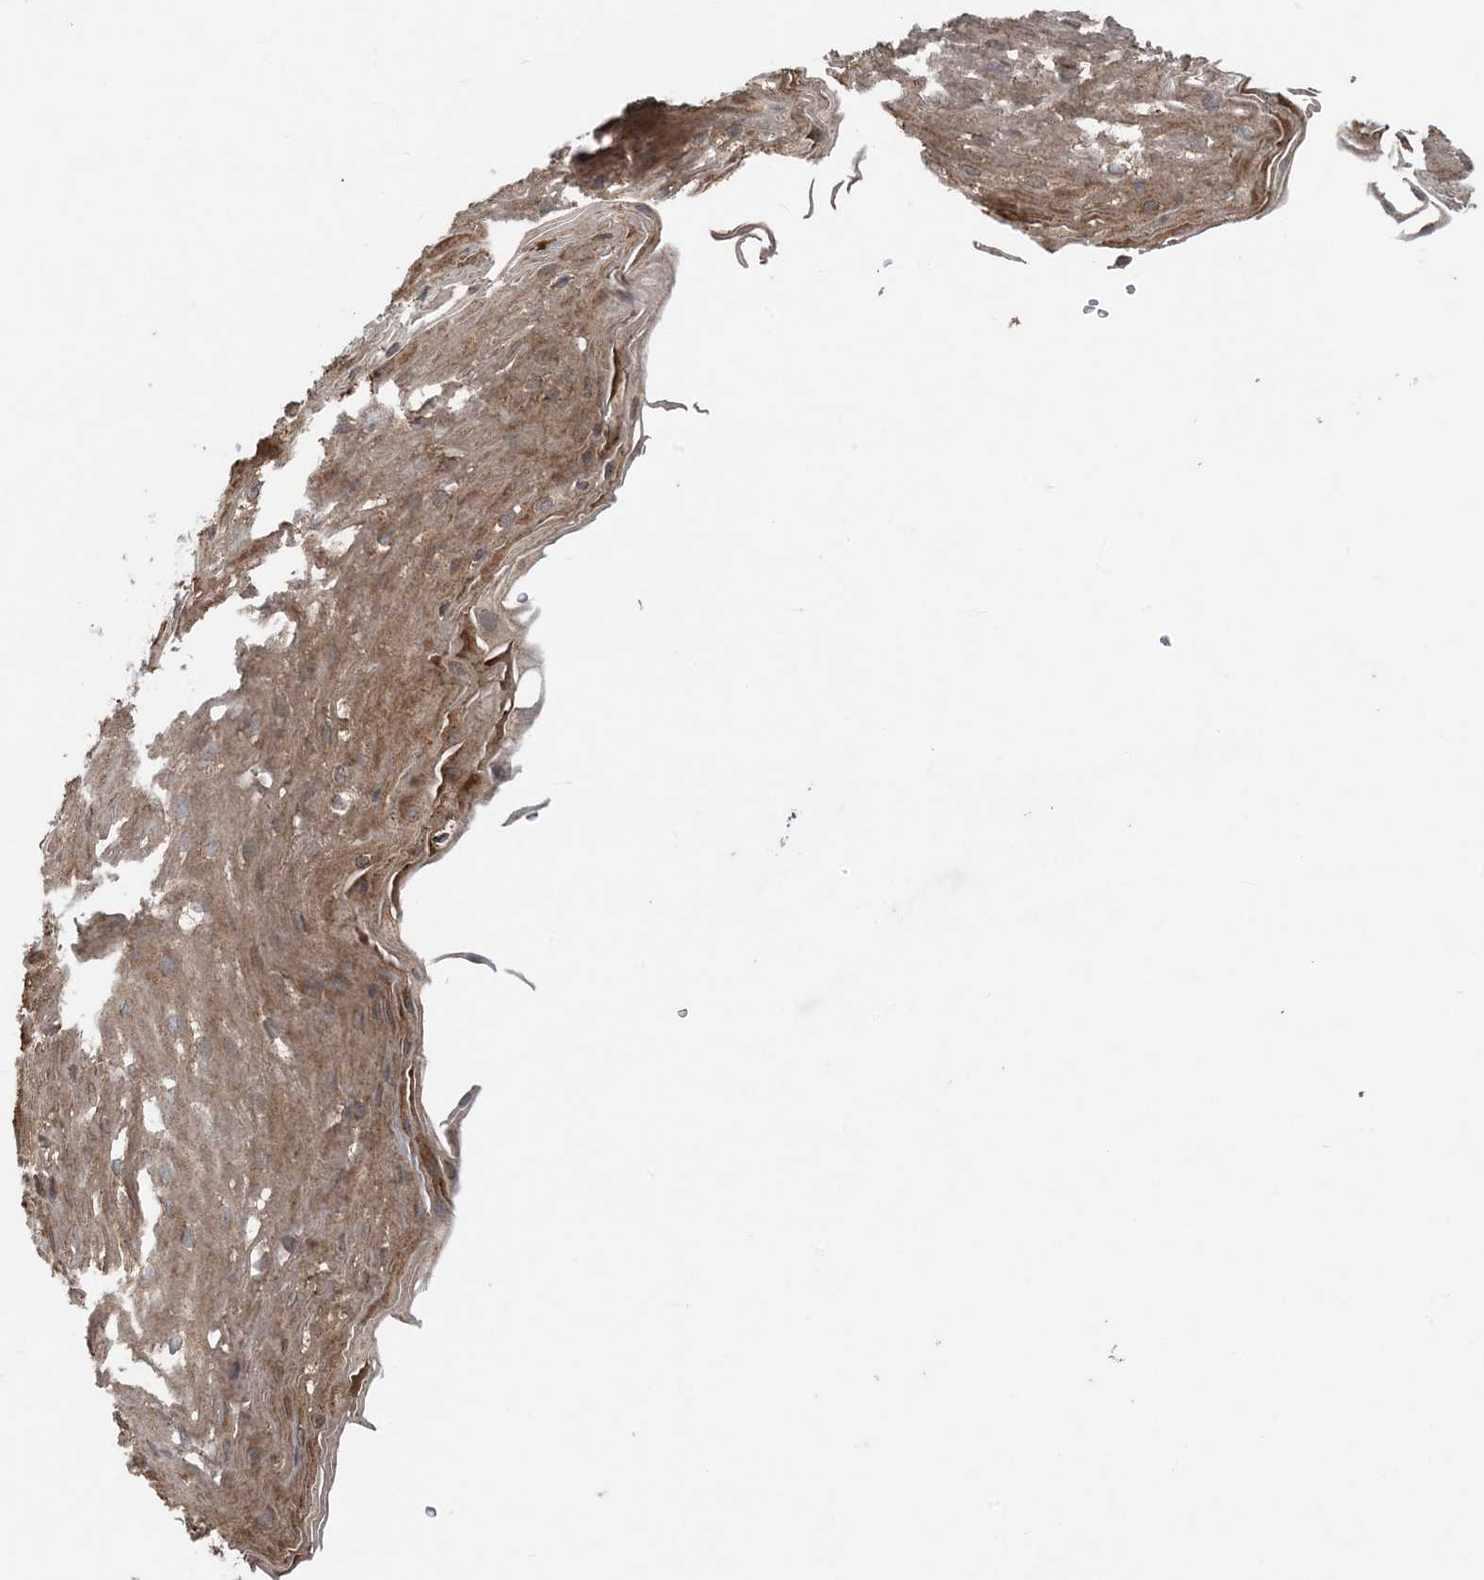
{"staining": {"intensity": "weak", "quantity": "25%-75%", "location": "cytoplasmic/membranous"}, "tissue": "esophagus", "cell_type": "Squamous epithelial cells", "image_type": "normal", "snomed": [{"axis": "morphology", "description": "Normal tissue, NOS"}, {"axis": "topography", "description": "Esophagus"}], "caption": "Immunohistochemistry (DAB) staining of normal esophagus exhibits weak cytoplasmic/membranous protein positivity in approximately 25%-75% of squamous epithelial cells.", "gene": "MYO9B", "patient": {"sex": "female", "age": 66}}